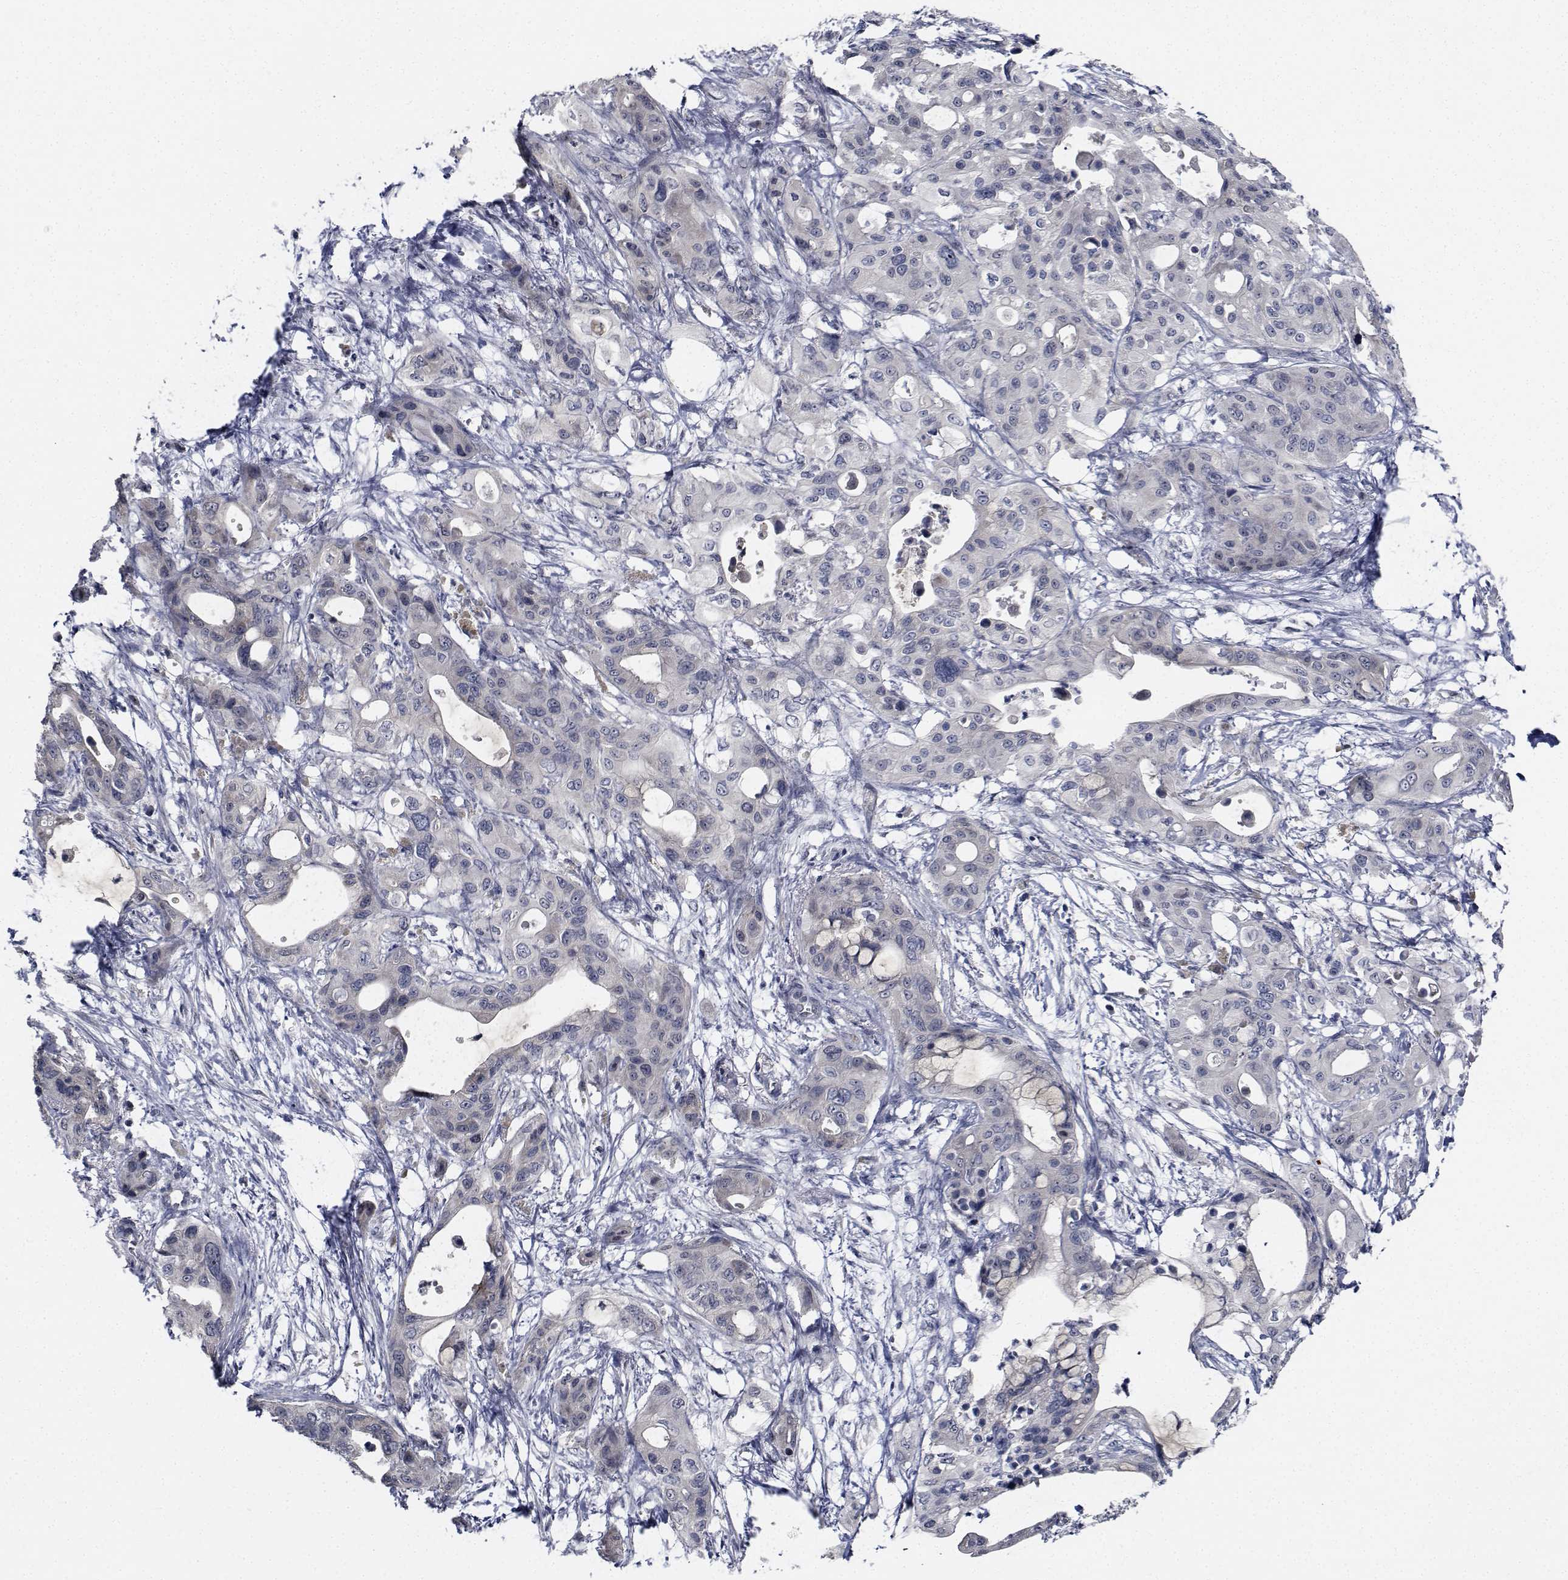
{"staining": {"intensity": "negative", "quantity": "none", "location": "none"}, "tissue": "pancreatic cancer", "cell_type": "Tumor cells", "image_type": "cancer", "snomed": [{"axis": "morphology", "description": "Adenocarcinoma, NOS"}, {"axis": "topography", "description": "Pancreas"}], "caption": "High magnification brightfield microscopy of pancreatic adenocarcinoma stained with DAB (brown) and counterstained with hematoxylin (blue): tumor cells show no significant staining.", "gene": "NVL", "patient": {"sex": "male", "age": 71}}